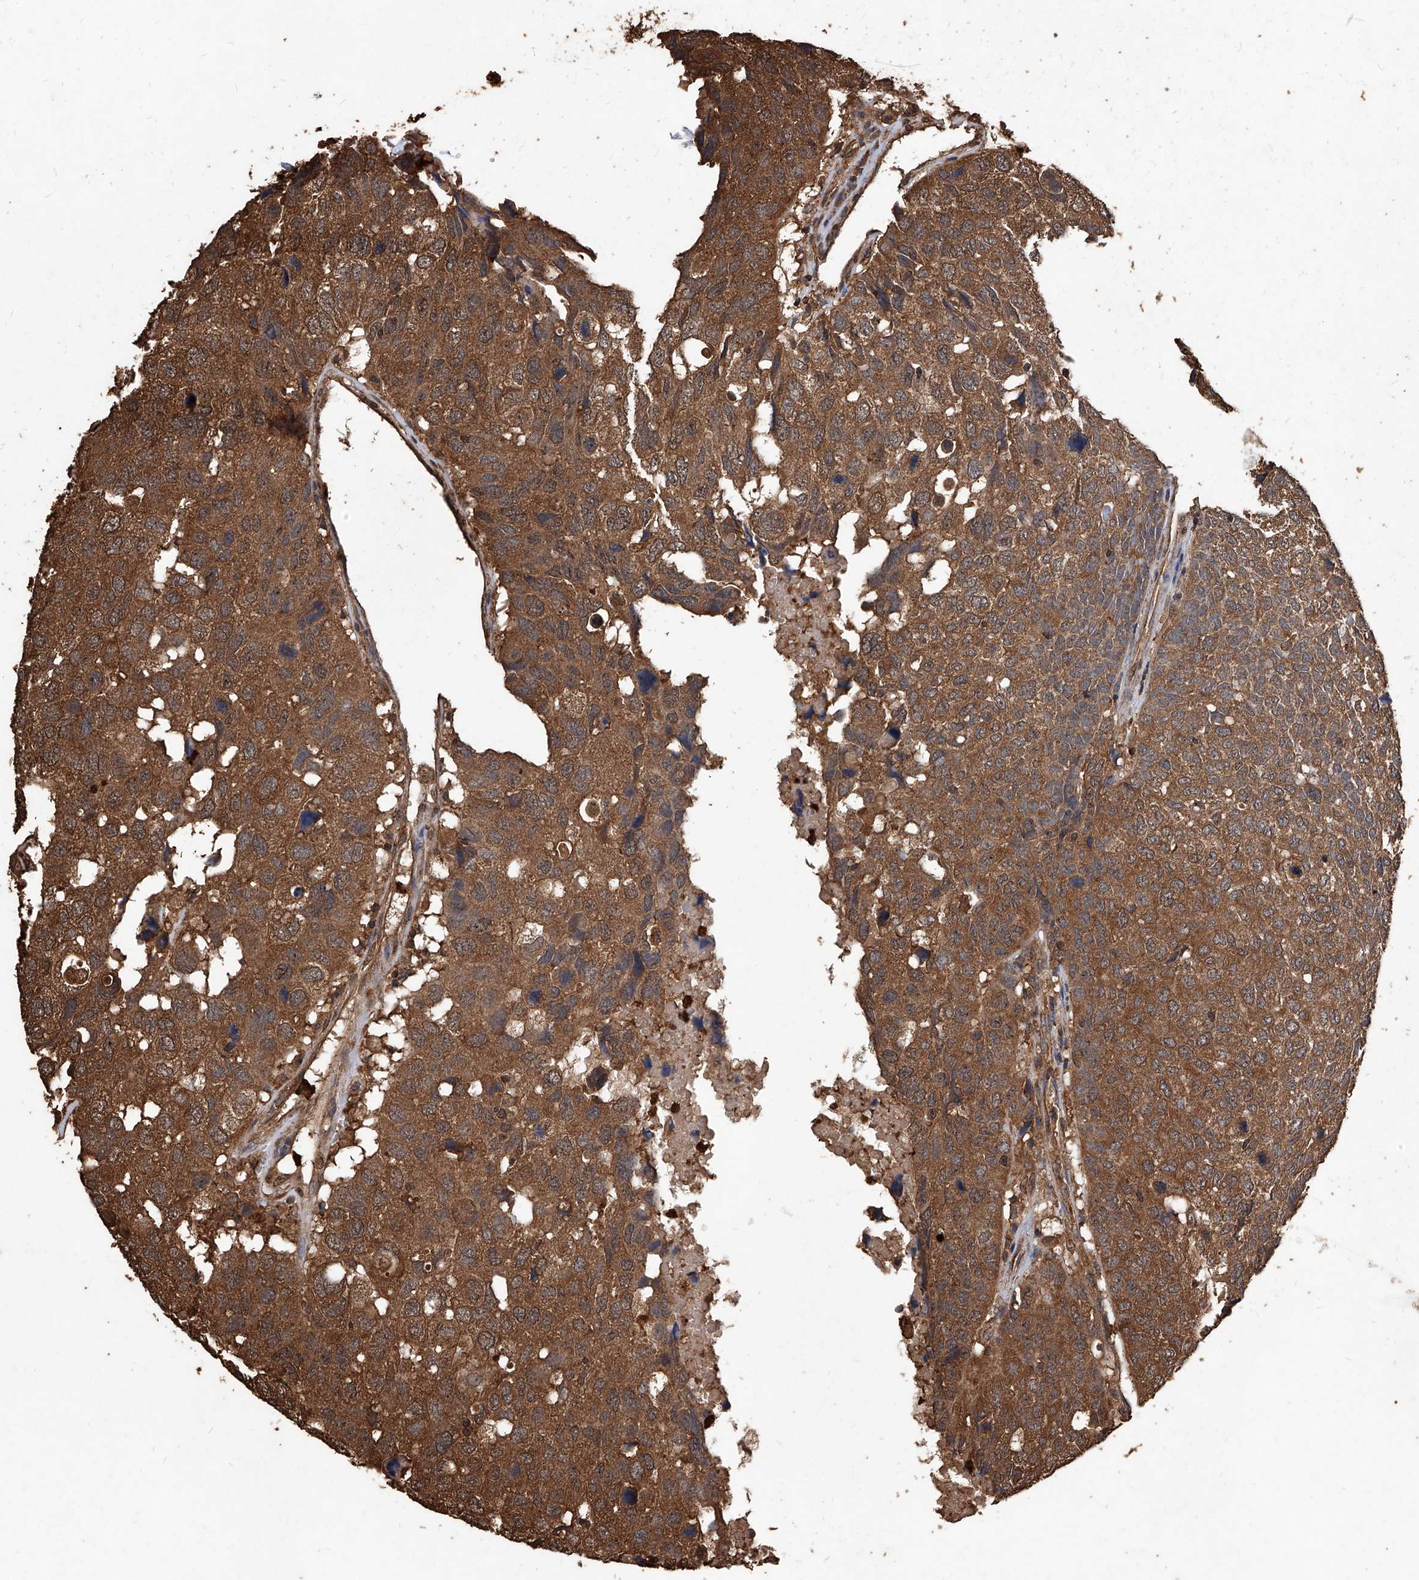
{"staining": {"intensity": "strong", "quantity": ">75%", "location": "cytoplasmic/membranous,nuclear"}, "tissue": "head and neck cancer", "cell_type": "Tumor cells", "image_type": "cancer", "snomed": [{"axis": "morphology", "description": "Squamous cell carcinoma, NOS"}, {"axis": "topography", "description": "Head-Neck"}], "caption": "Squamous cell carcinoma (head and neck) tissue exhibits strong cytoplasmic/membranous and nuclear expression in approximately >75% of tumor cells, visualized by immunohistochemistry.", "gene": "UCP2", "patient": {"sex": "male", "age": 66}}